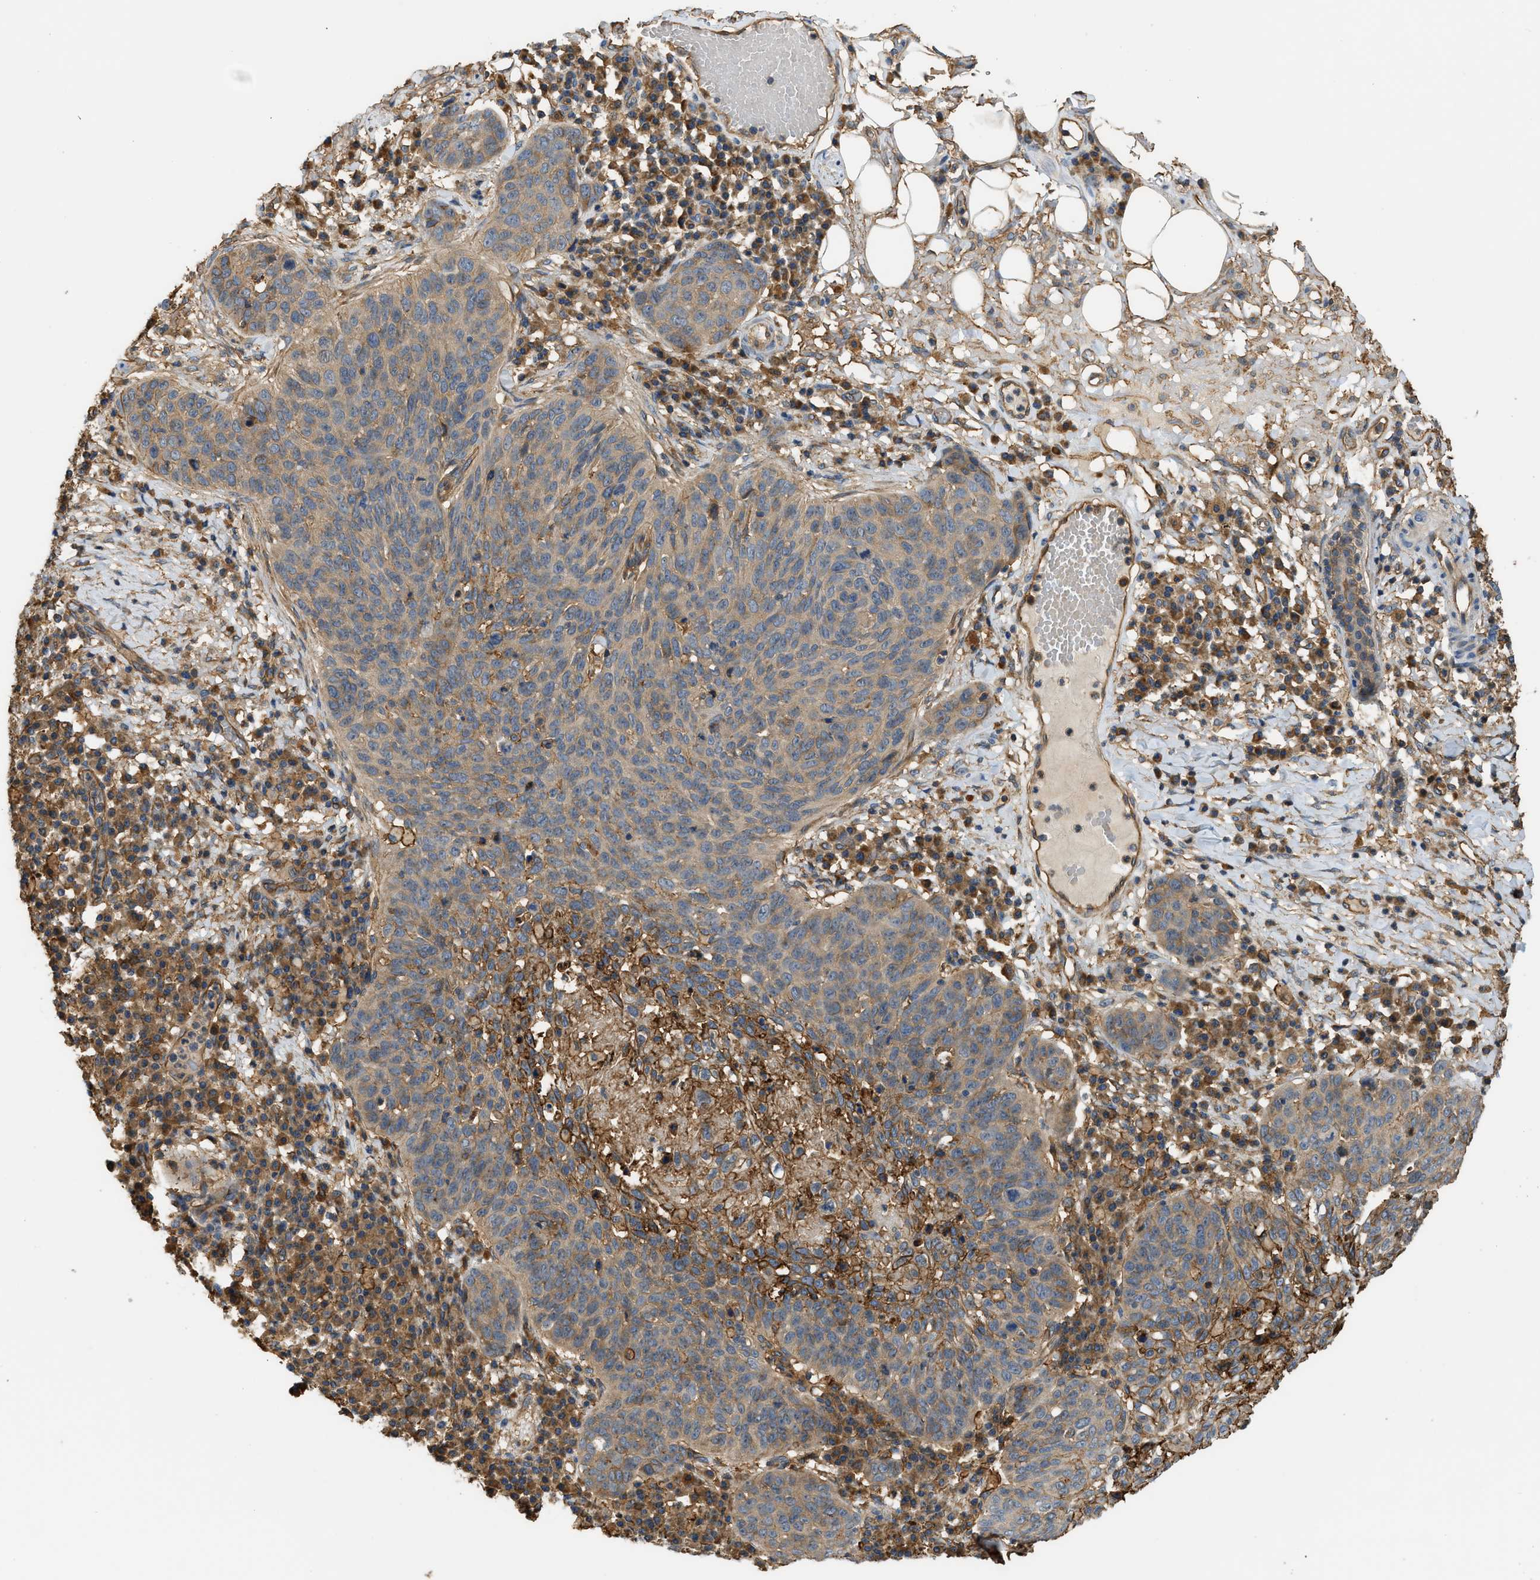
{"staining": {"intensity": "moderate", "quantity": ">75%", "location": "cytoplasmic/membranous"}, "tissue": "skin cancer", "cell_type": "Tumor cells", "image_type": "cancer", "snomed": [{"axis": "morphology", "description": "Squamous cell carcinoma in situ, NOS"}, {"axis": "morphology", "description": "Squamous cell carcinoma, NOS"}, {"axis": "topography", "description": "Skin"}], "caption": "Immunohistochemistry of squamous cell carcinoma in situ (skin) demonstrates medium levels of moderate cytoplasmic/membranous staining in about >75% of tumor cells. The staining was performed using DAB, with brown indicating positive protein expression. Nuclei are stained blue with hematoxylin.", "gene": "DDHD2", "patient": {"sex": "male", "age": 93}}